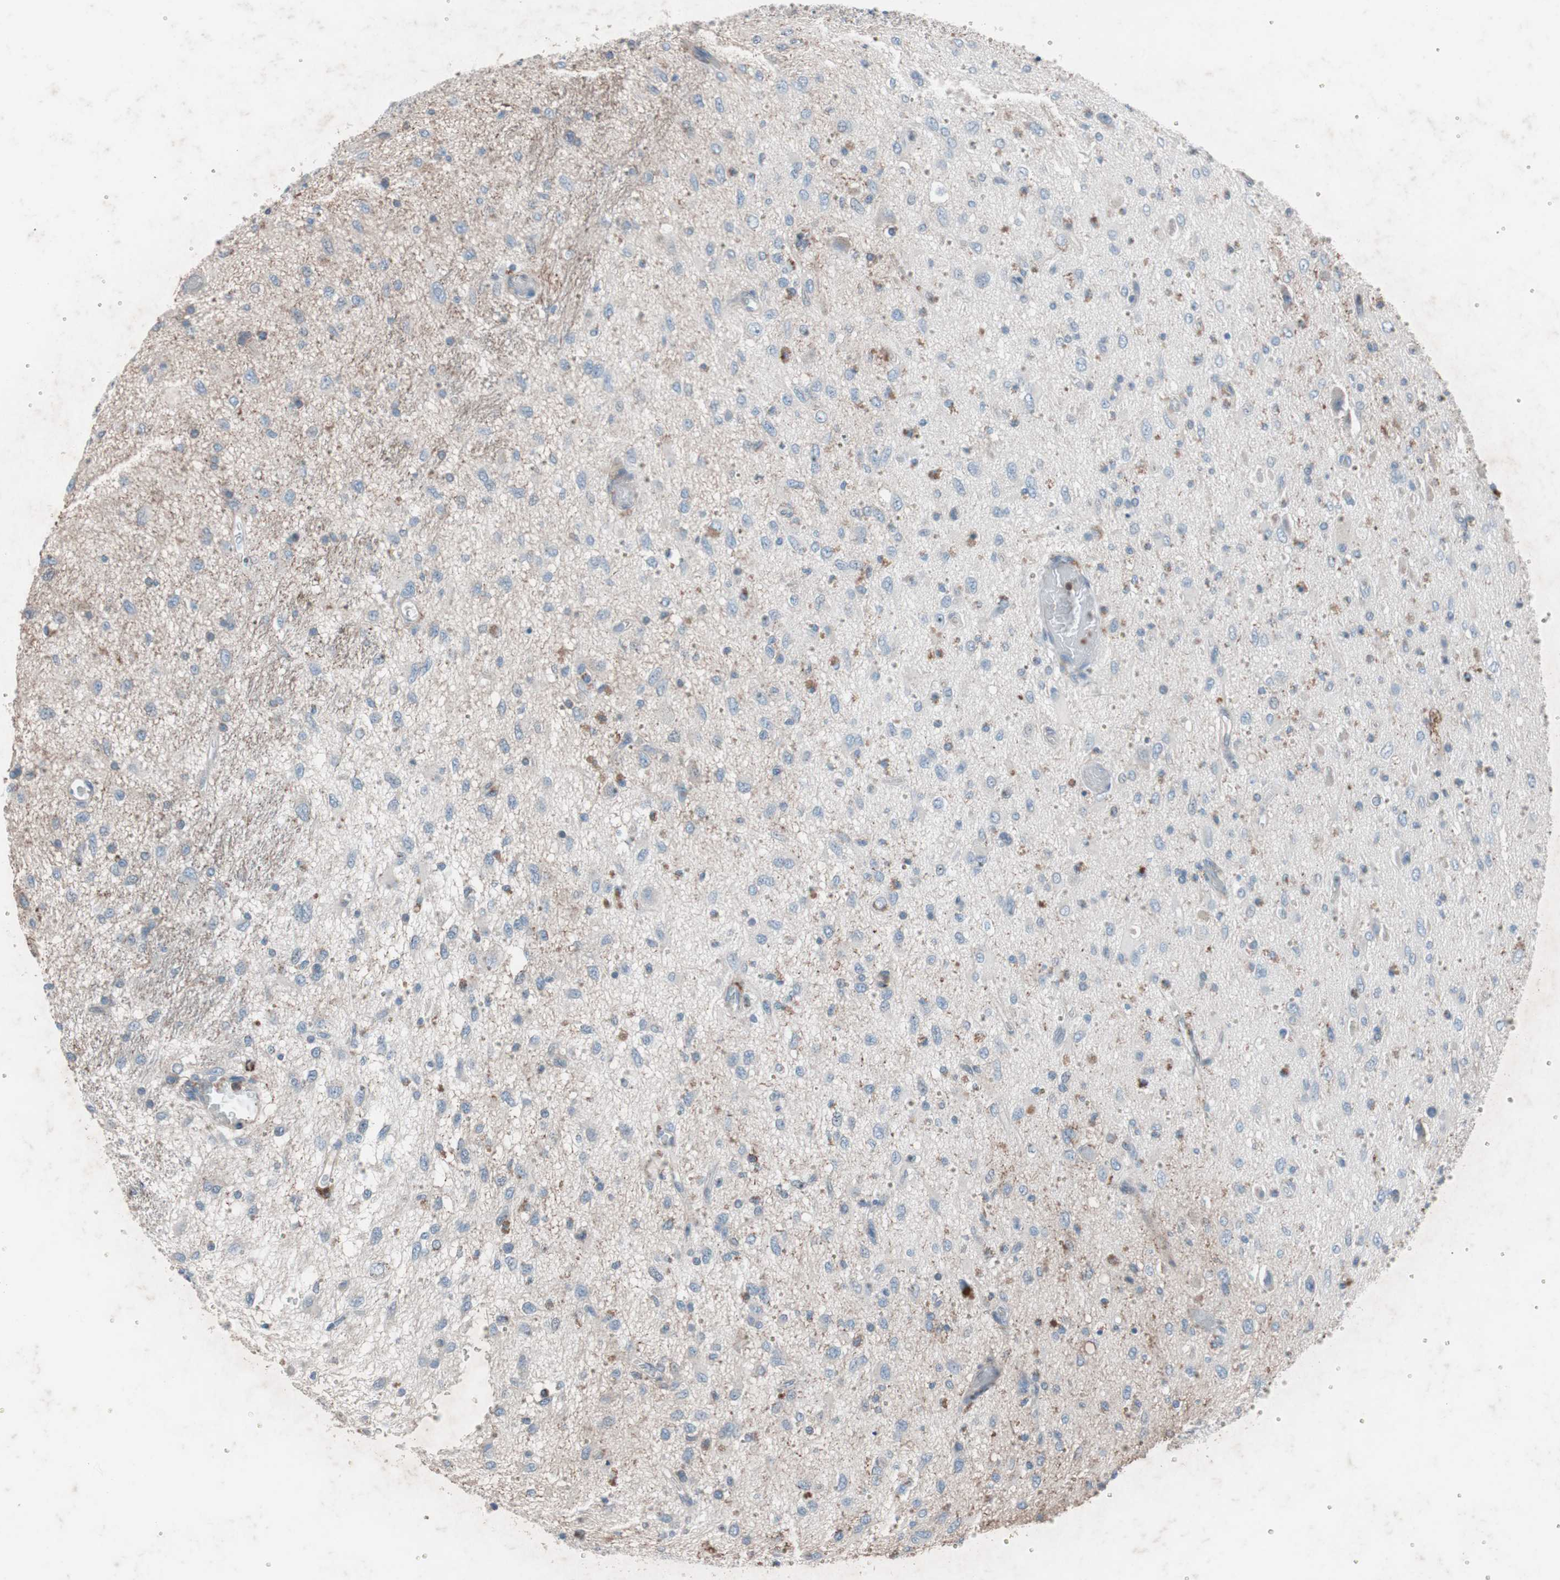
{"staining": {"intensity": "weak", "quantity": "25%-75%", "location": "cytoplasmic/membranous"}, "tissue": "glioma", "cell_type": "Tumor cells", "image_type": "cancer", "snomed": [{"axis": "morphology", "description": "Glioma, malignant, Low grade"}, {"axis": "topography", "description": "Brain"}], "caption": "There is low levels of weak cytoplasmic/membranous positivity in tumor cells of low-grade glioma (malignant), as demonstrated by immunohistochemical staining (brown color).", "gene": "GRB7", "patient": {"sex": "male", "age": 77}}